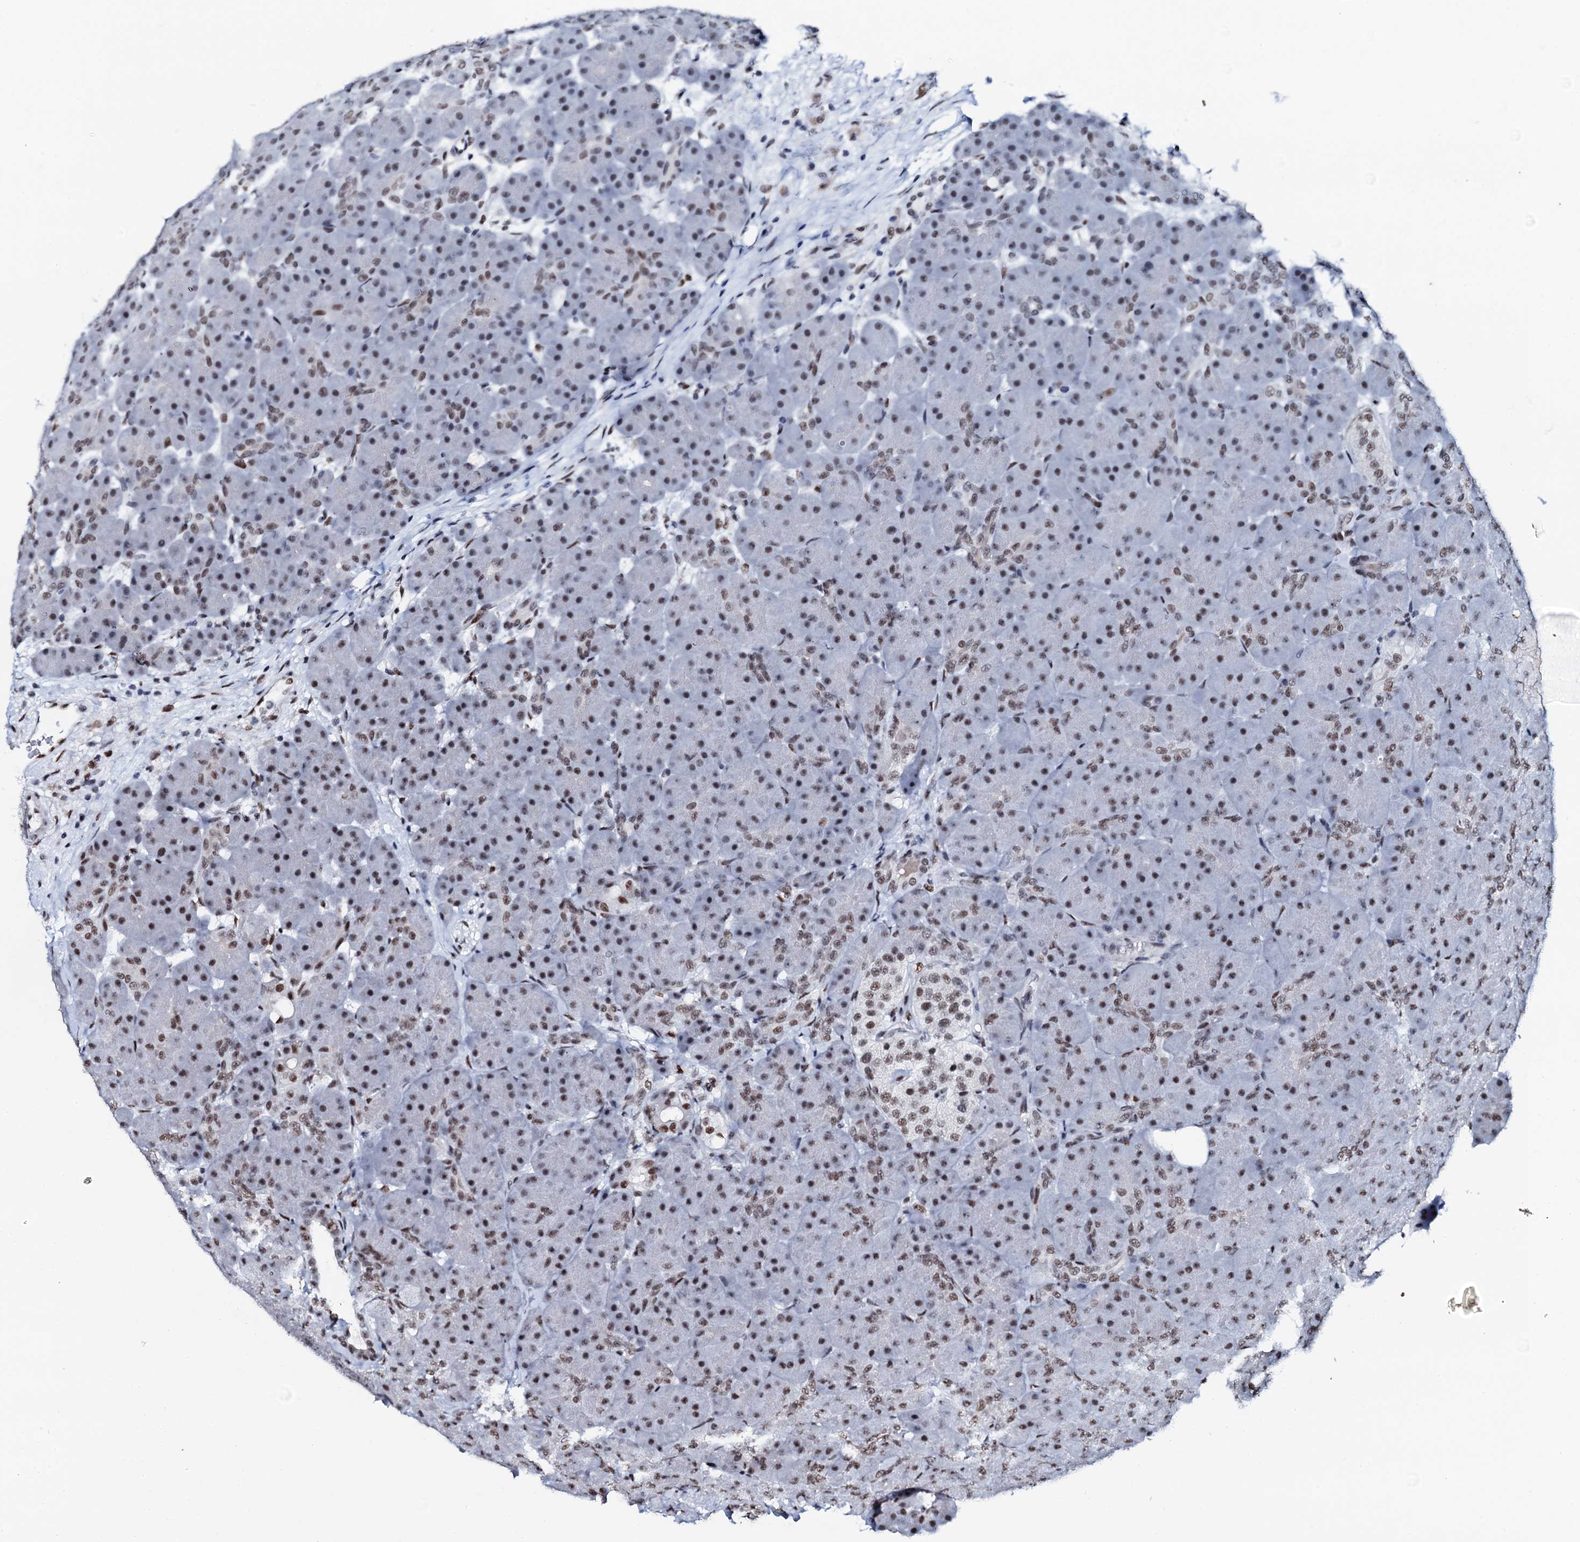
{"staining": {"intensity": "moderate", "quantity": "25%-75%", "location": "nuclear"}, "tissue": "pancreas", "cell_type": "Exocrine glandular cells", "image_type": "normal", "snomed": [{"axis": "morphology", "description": "Normal tissue, NOS"}, {"axis": "topography", "description": "Pancreas"}], "caption": "Immunohistochemical staining of normal pancreas exhibits medium levels of moderate nuclear expression in about 25%-75% of exocrine glandular cells.", "gene": "NKAPD1", "patient": {"sex": "male", "age": 66}}